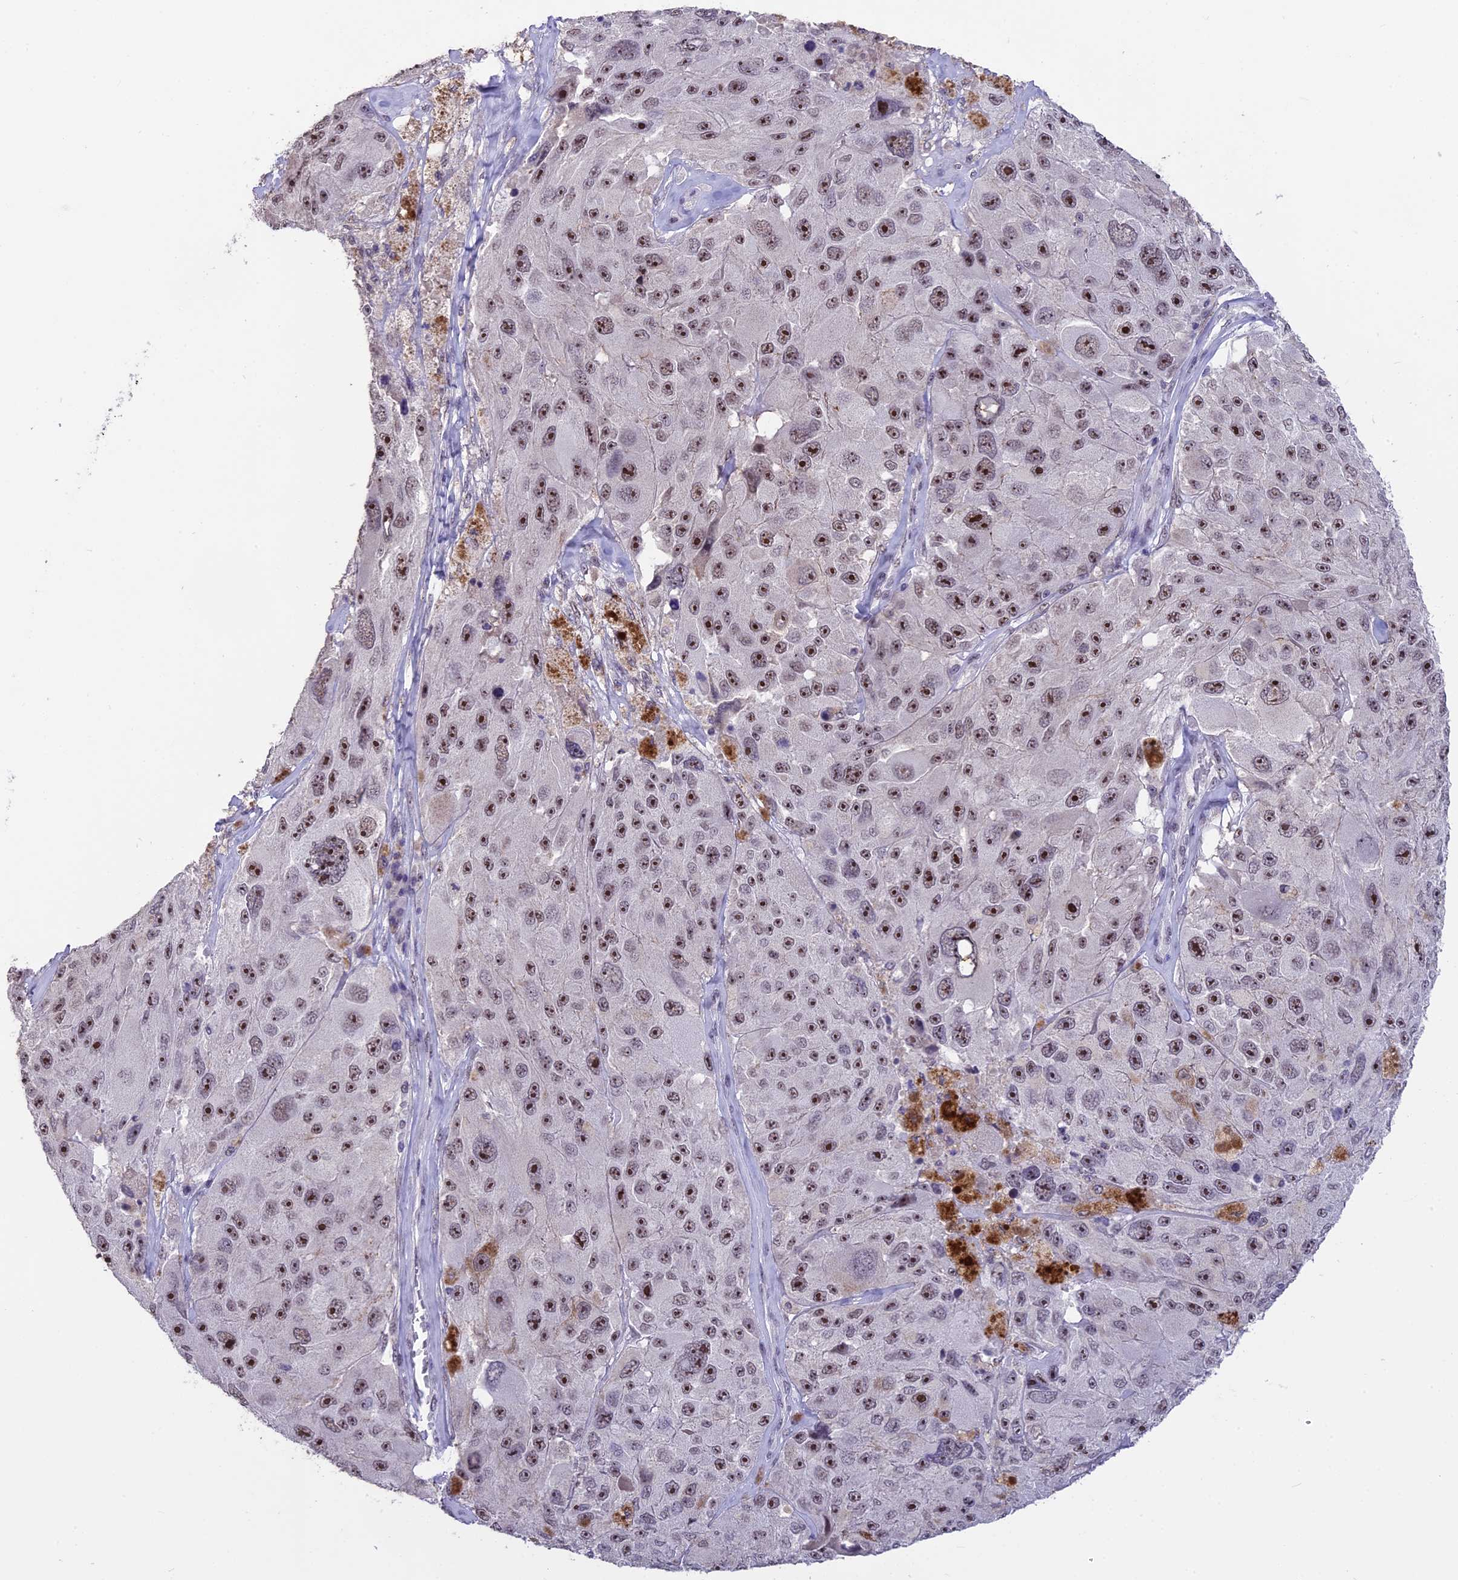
{"staining": {"intensity": "moderate", "quantity": ">75%", "location": "nuclear"}, "tissue": "melanoma", "cell_type": "Tumor cells", "image_type": "cancer", "snomed": [{"axis": "morphology", "description": "Malignant melanoma, Metastatic site"}, {"axis": "topography", "description": "Lymph node"}], "caption": "Human melanoma stained for a protein (brown) demonstrates moderate nuclear positive positivity in approximately >75% of tumor cells.", "gene": "SETD2", "patient": {"sex": "male", "age": 62}}